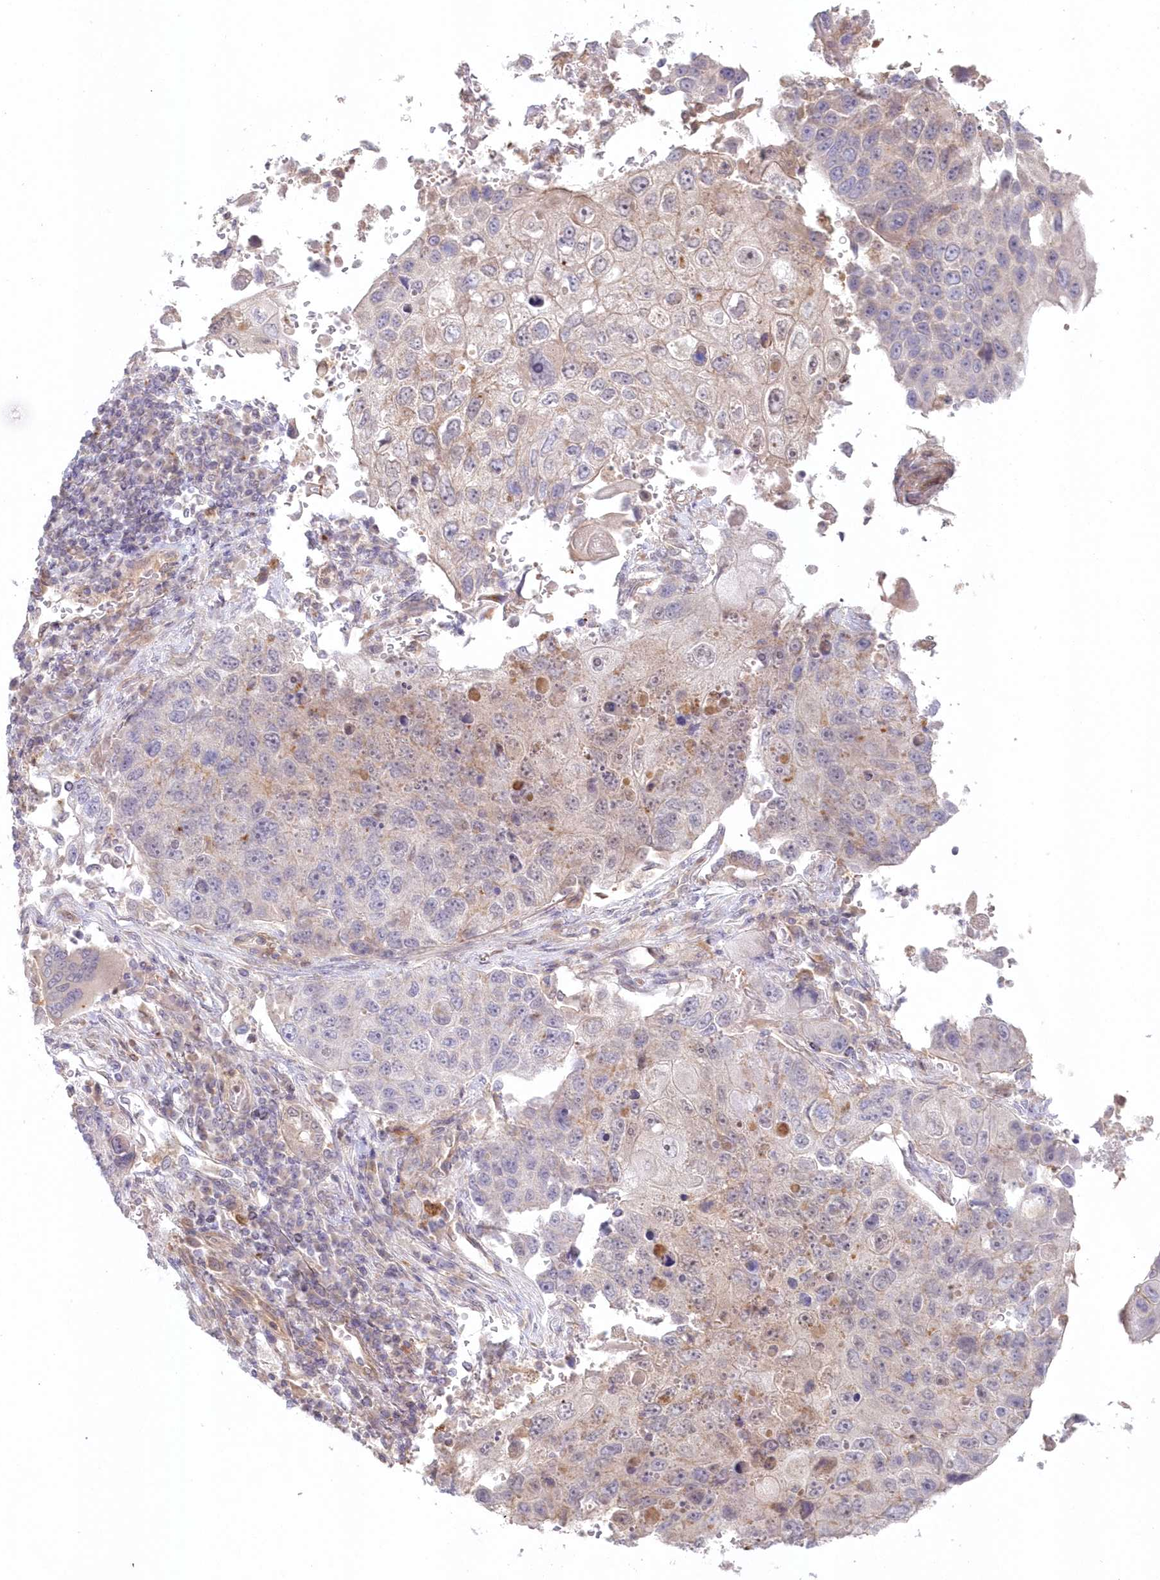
{"staining": {"intensity": "weak", "quantity": "<25%", "location": "cytoplasmic/membranous"}, "tissue": "lung cancer", "cell_type": "Tumor cells", "image_type": "cancer", "snomed": [{"axis": "morphology", "description": "Squamous cell carcinoma, NOS"}, {"axis": "topography", "description": "Lung"}], "caption": "Lung cancer was stained to show a protein in brown. There is no significant positivity in tumor cells. (DAB IHC with hematoxylin counter stain).", "gene": "GBE1", "patient": {"sex": "male", "age": 61}}